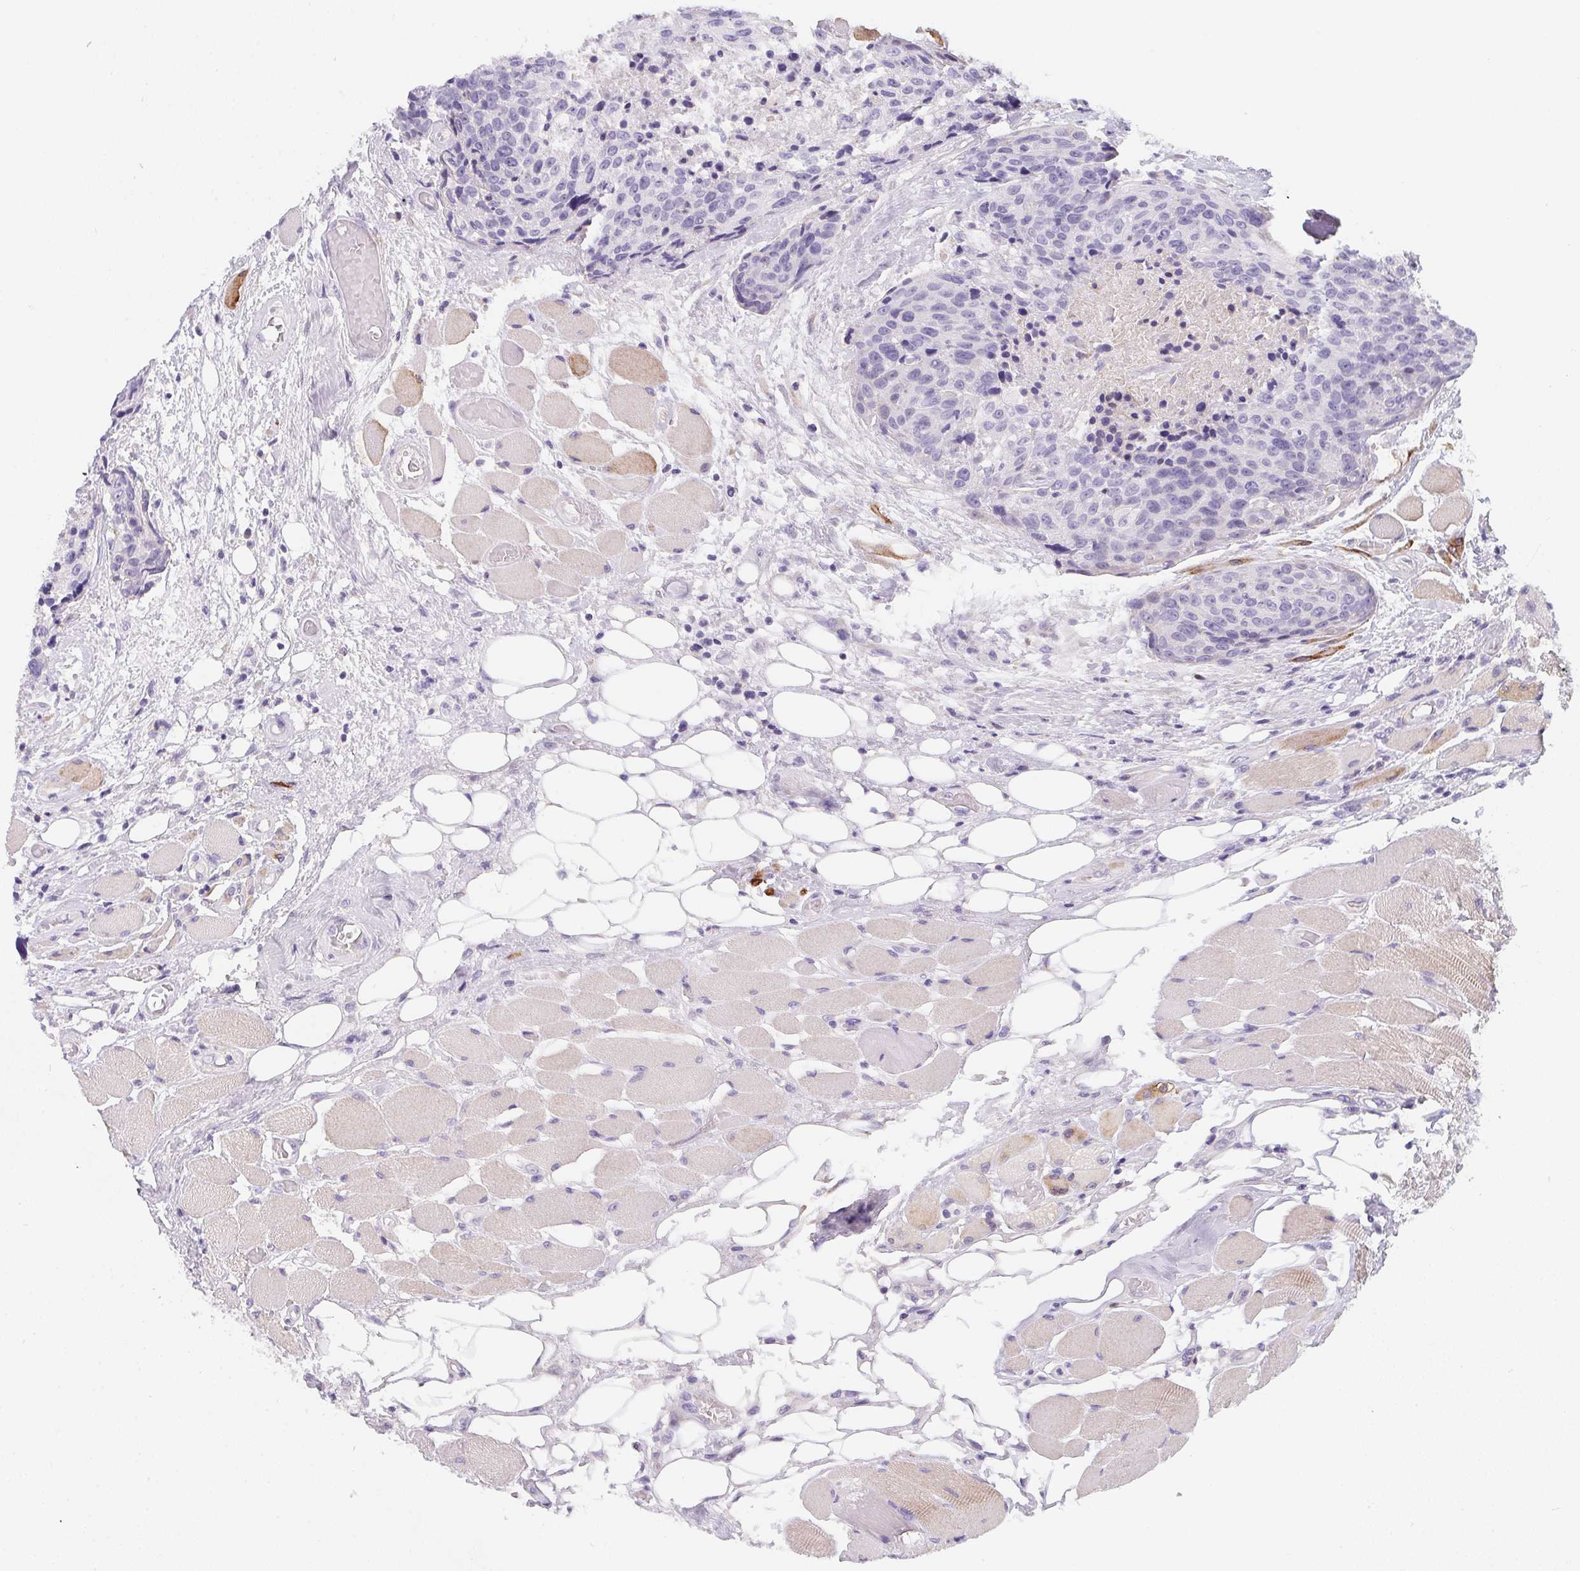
{"staining": {"intensity": "negative", "quantity": "none", "location": "none"}, "tissue": "head and neck cancer", "cell_type": "Tumor cells", "image_type": "cancer", "snomed": [{"axis": "morphology", "description": "Squamous cell carcinoma, NOS"}, {"axis": "topography", "description": "Oral tissue"}, {"axis": "topography", "description": "Head-Neck"}], "caption": "High magnification brightfield microscopy of head and neck cancer stained with DAB (brown) and counterstained with hematoxylin (blue): tumor cells show no significant expression.", "gene": "MAP1A", "patient": {"sex": "male", "age": 64}}